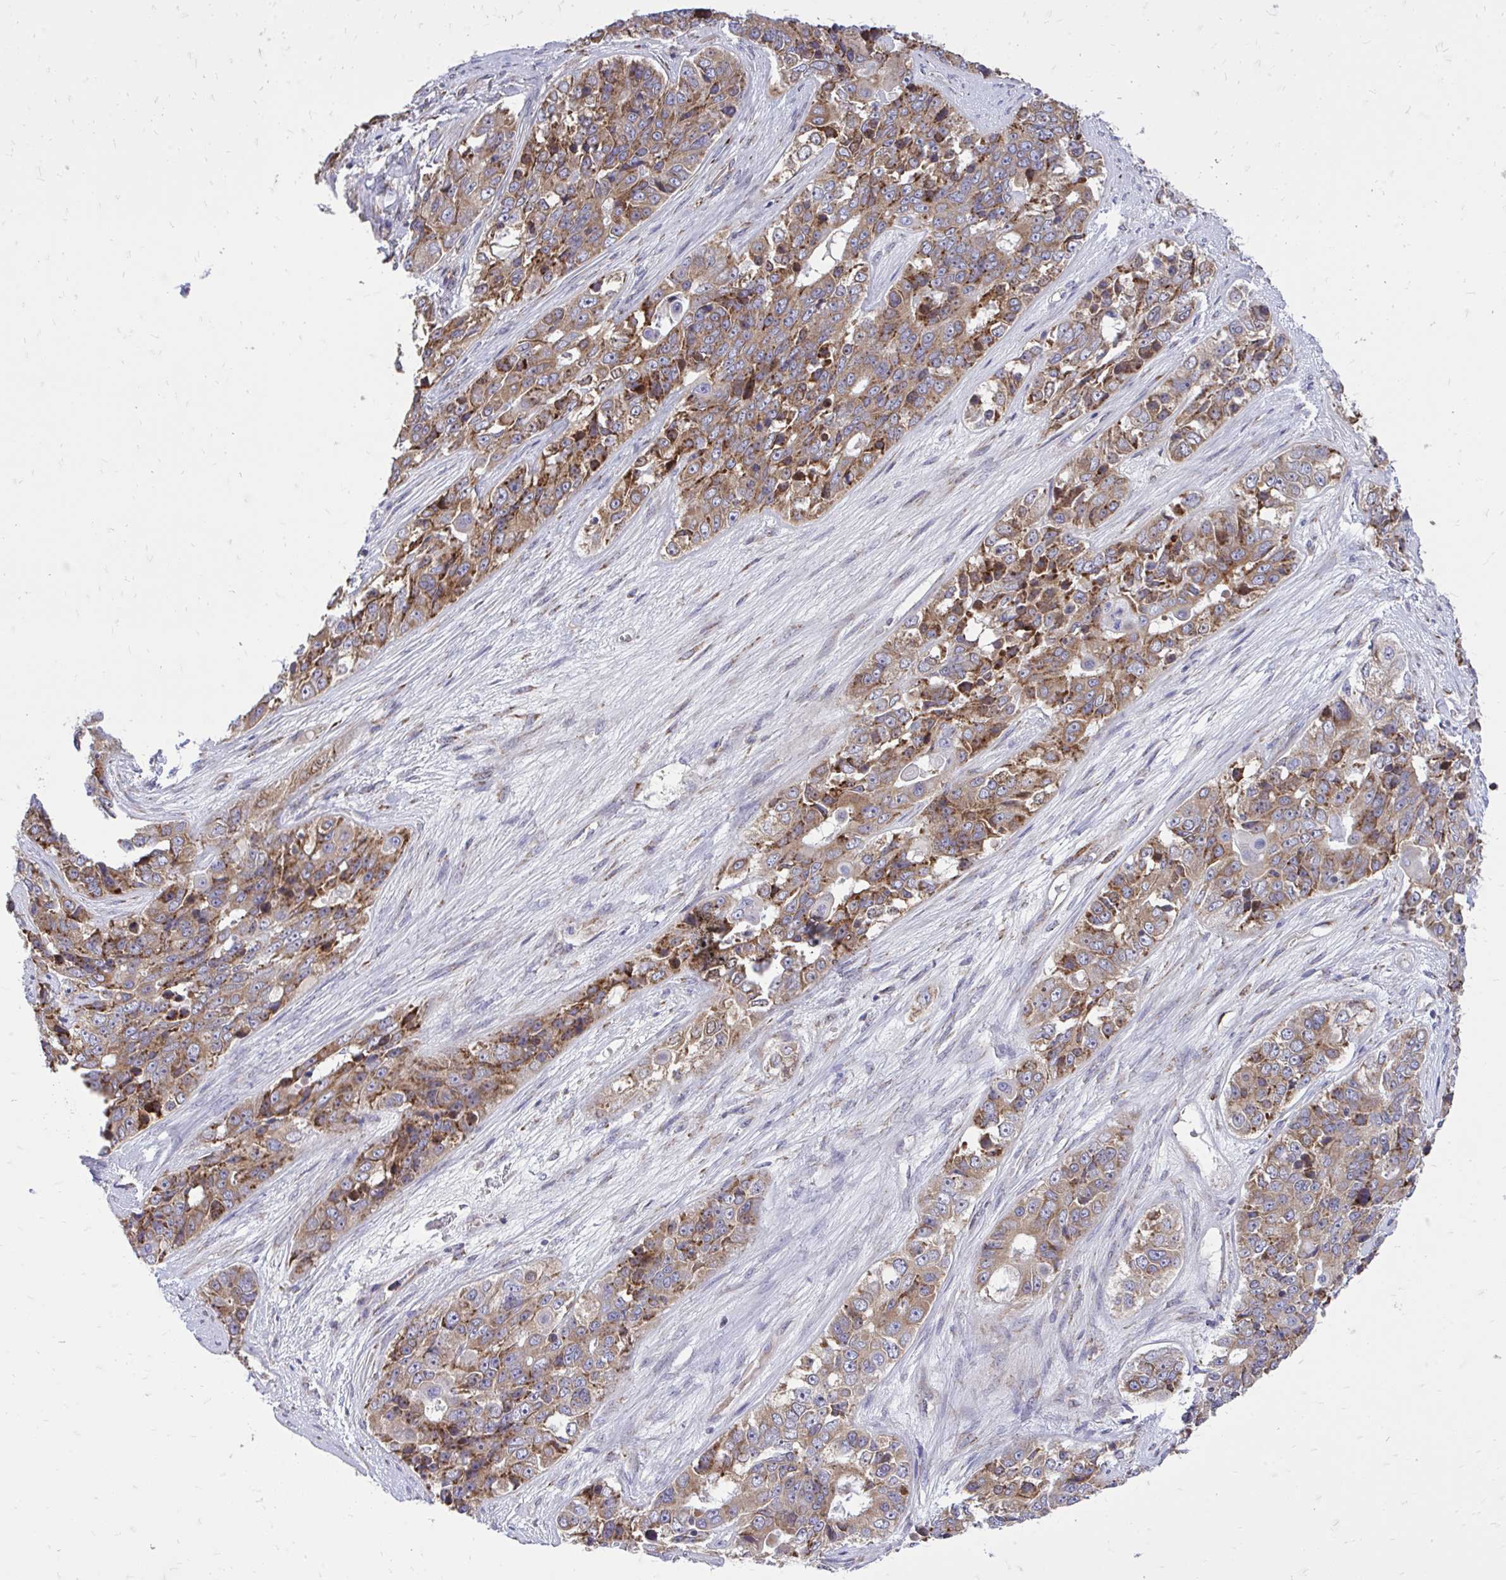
{"staining": {"intensity": "moderate", "quantity": "25%-75%", "location": "cytoplasmic/membranous"}, "tissue": "ovarian cancer", "cell_type": "Tumor cells", "image_type": "cancer", "snomed": [{"axis": "morphology", "description": "Carcinoma, endometroid"}, {"axis": "topography", "description": "Ovary"}], "caption": "Immunohistochemical staining of human ovarian endometroid carcinoma exhibits medium levels of moderate cytoplasmic/membranous expression in about 25%-75% of tumor cells.", "gene": "METTL9", "patient": {"sex": "female", "age": 51}}